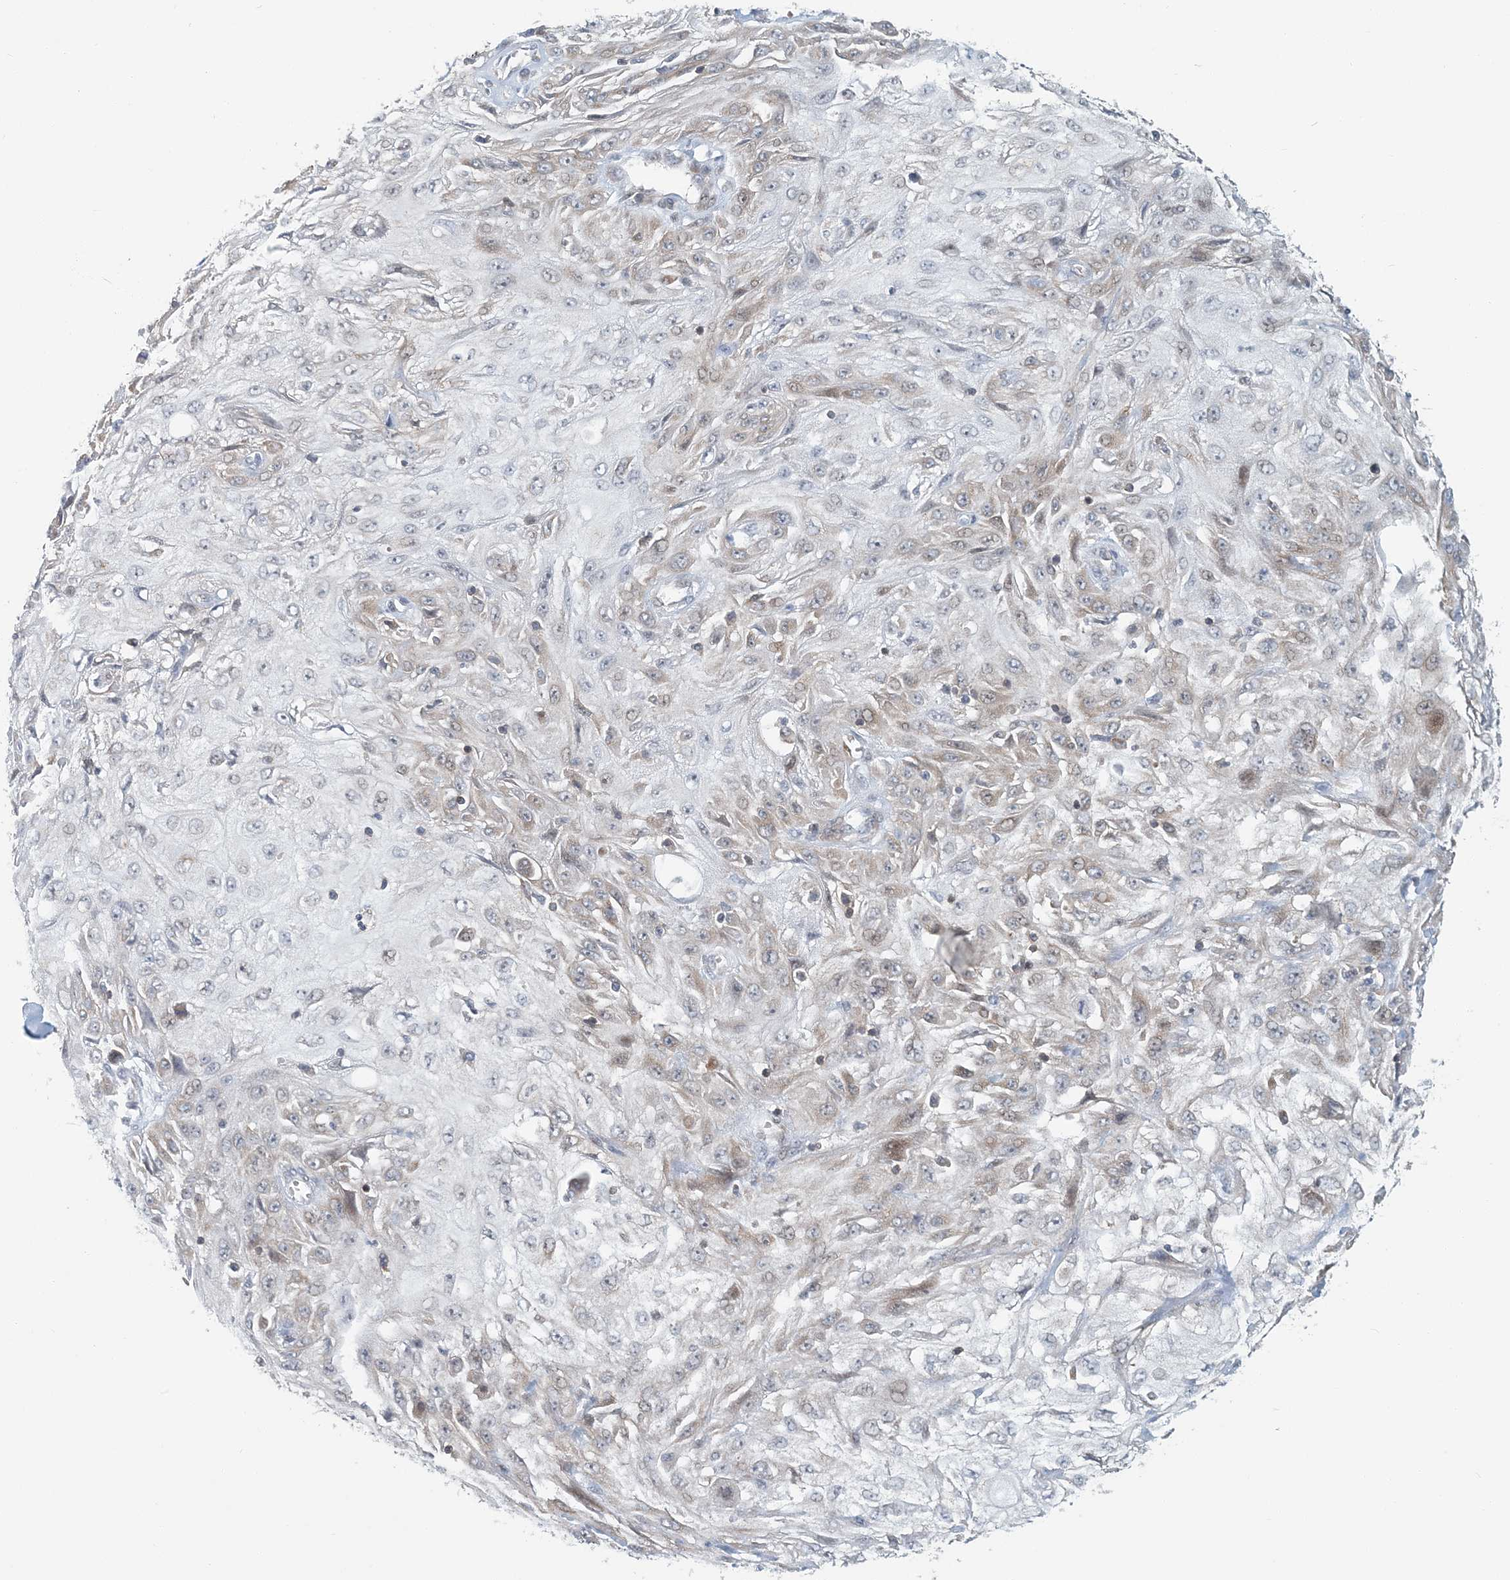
{"staining": {"intensity": "weak", "quantity": "<25%", "location": "cytoplasmic/membranous"}, "tissue": "skin cancer", "cell_type": "Tumor cells", "image_type": "cancer", "snomed": [{"axis": "morphology", "description": "Squamous cell carcinoma, NOS"}, {"axis": "topography", "description": "Skin"}], "caption": "Photomicrograph shows no significant protein positivity in tumor cells of skin squamous cell carcinoma.", "gene": "ATP13A2", "patient": {"sex": "male", "age": 75}}